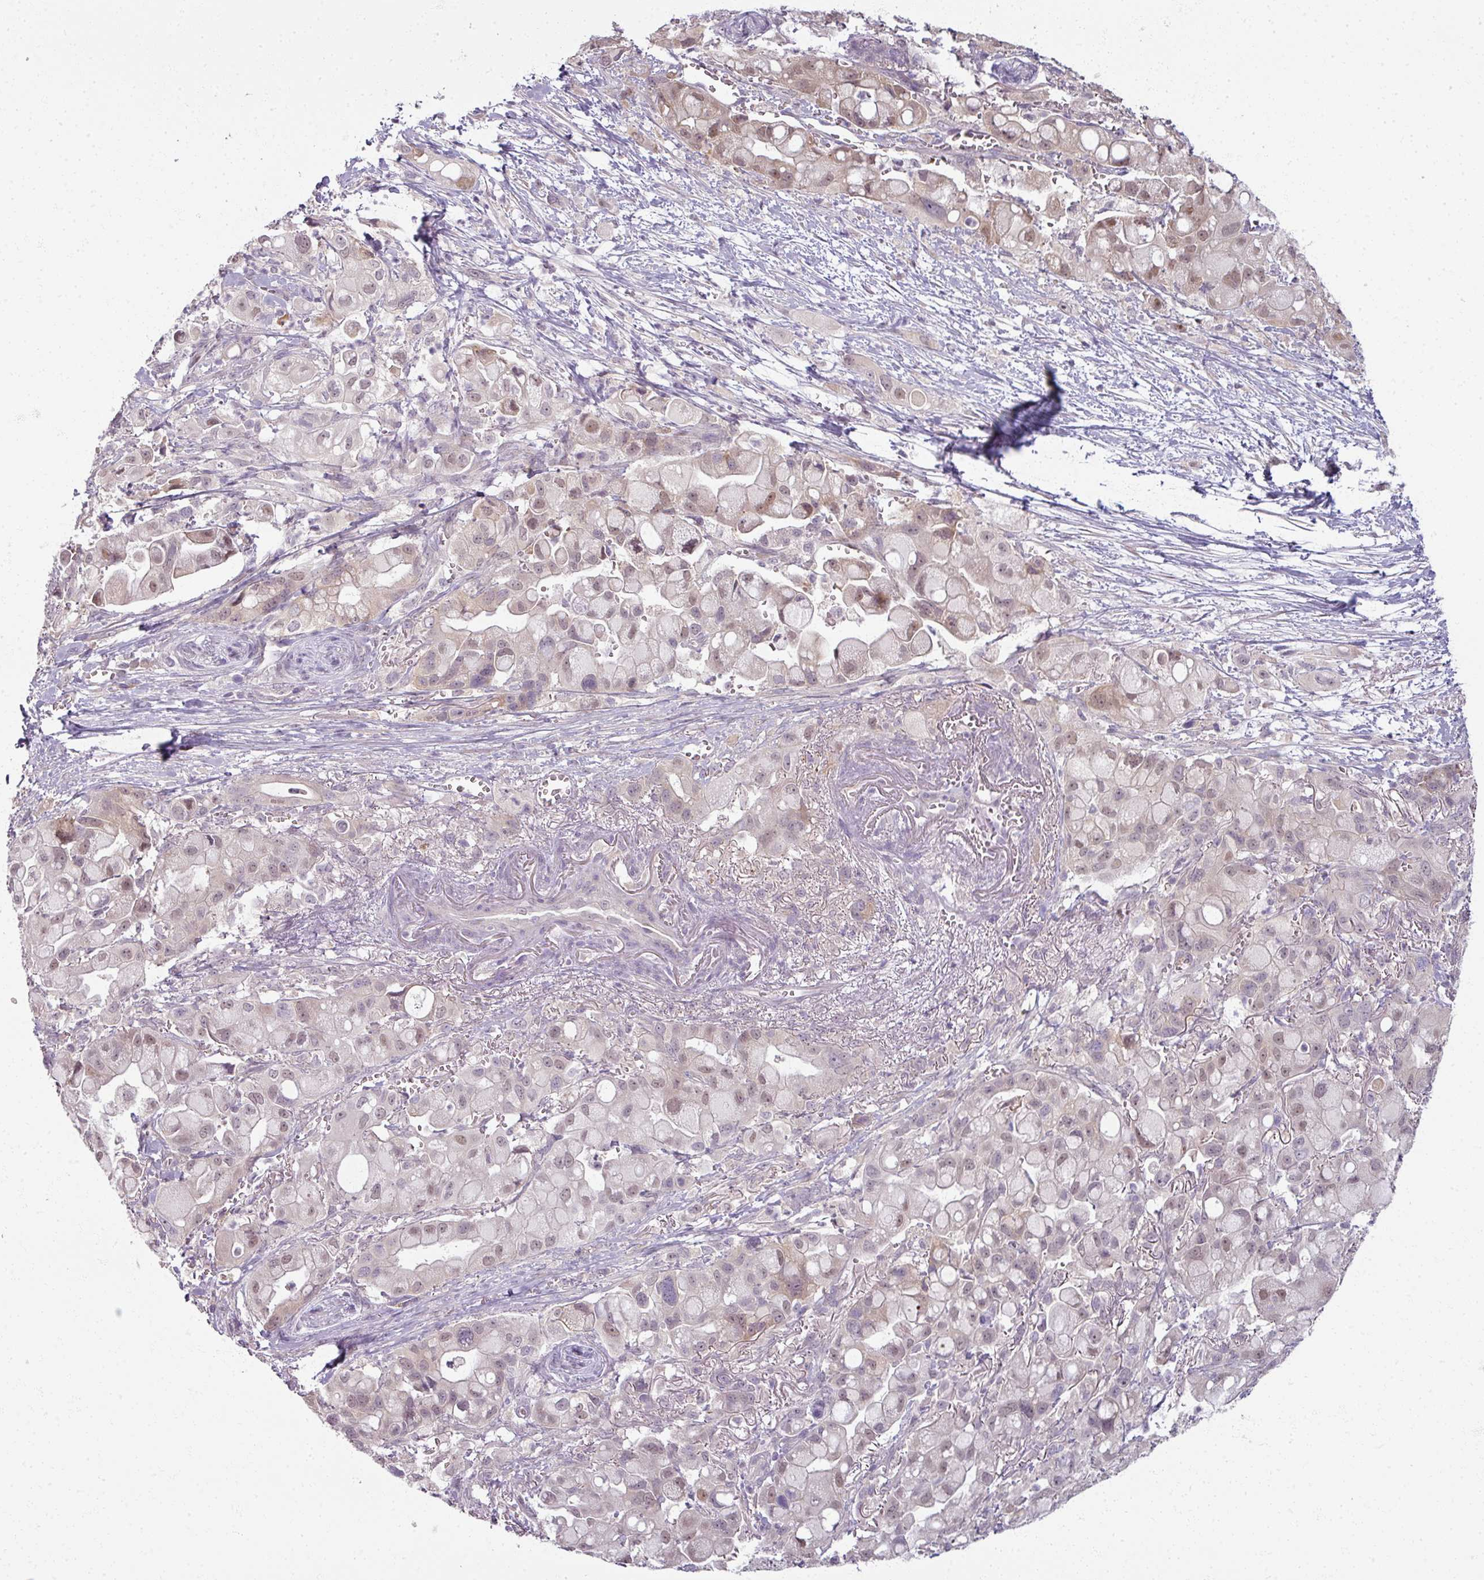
{"staining": {"intensity": "moderate", "quantity": "<25%", "location": "nuclear"}, "tissue": "pancreatic cancer", "cell_type": "Tumor cells", "image_type": "cancer", "snomed": [{"axis": "morphology", "description": "Adenocarcinoma, NOS"}, {"axis": "topography", "description": "Pancreas"}], "caption": "Pancreatic cancer (adenocarcinoma) stained with immunohistochemistry reveals moderate nuclear positivity in about <25% of tumor cells.", "gene": "MYMK", "patient": {"sex": "male", "age": 68}}